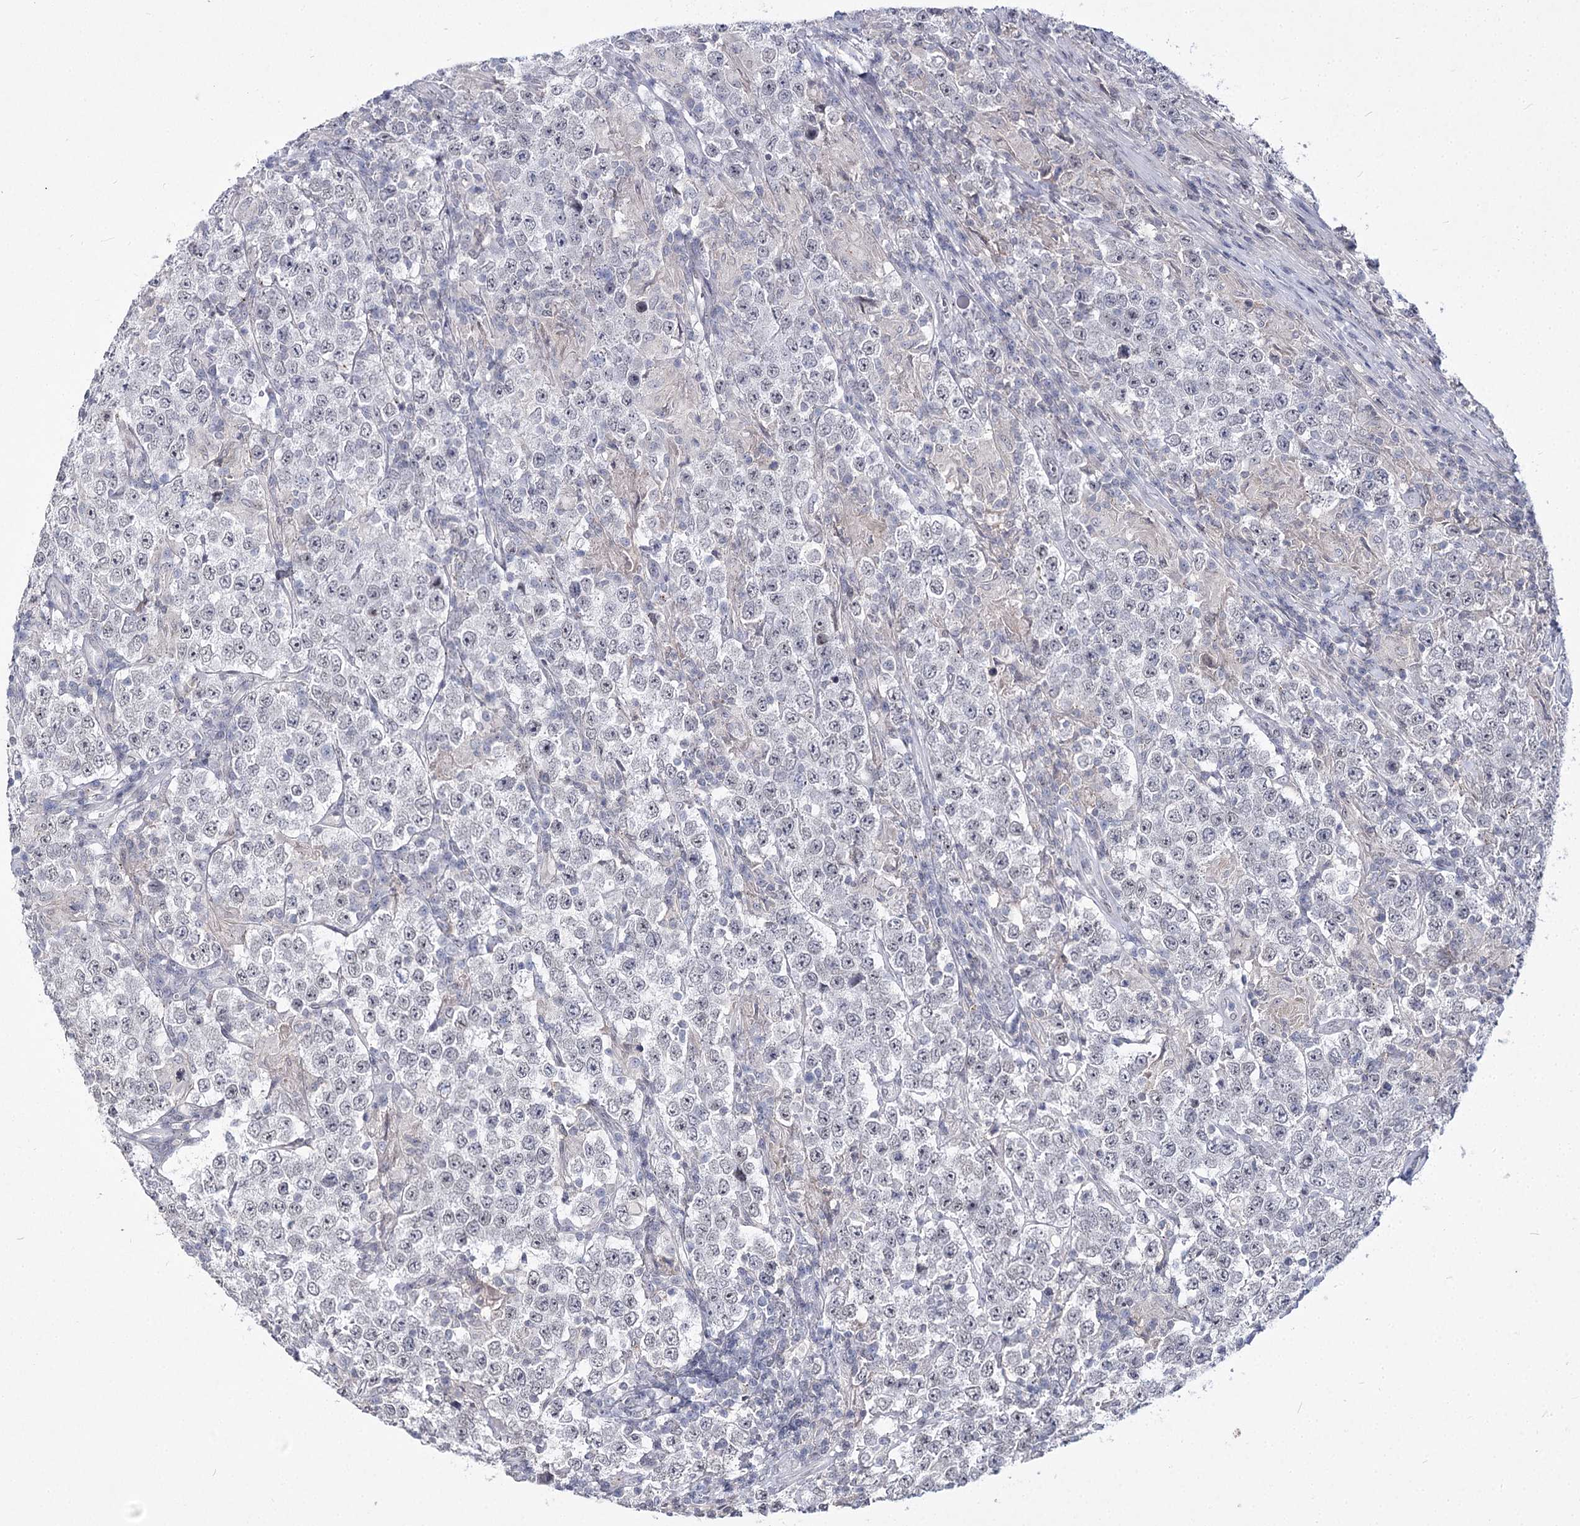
{"staining": {"intensity": "negative", "quantity": "none", "location": "none"}, "tissue": "testis cancer", "cell_type": "Tumor cells", "image_type": "cancer", "snomed": [{"axis": "morphology", "description": "Normal tissue, NOS"}, {"axis": "morphology", "description": "Urothelial carcinoma, High grade"}, {"axis": "morphology", "description": "Seminoma, NOS"}, {"axis": "morphology", "description": "Carcinoma, Embryonal, NOS"}, {"axis": "topography", "description": "Urinary bladder"}, {"axis": "topography", "description": "Testis"}], "caption": "A micrograph of testis embryonal carcinoma stained for a protein reveals no brown staining in tumor cells.", "gene": "ATP10B", "patient": {"sex": "male", "age": 41}}